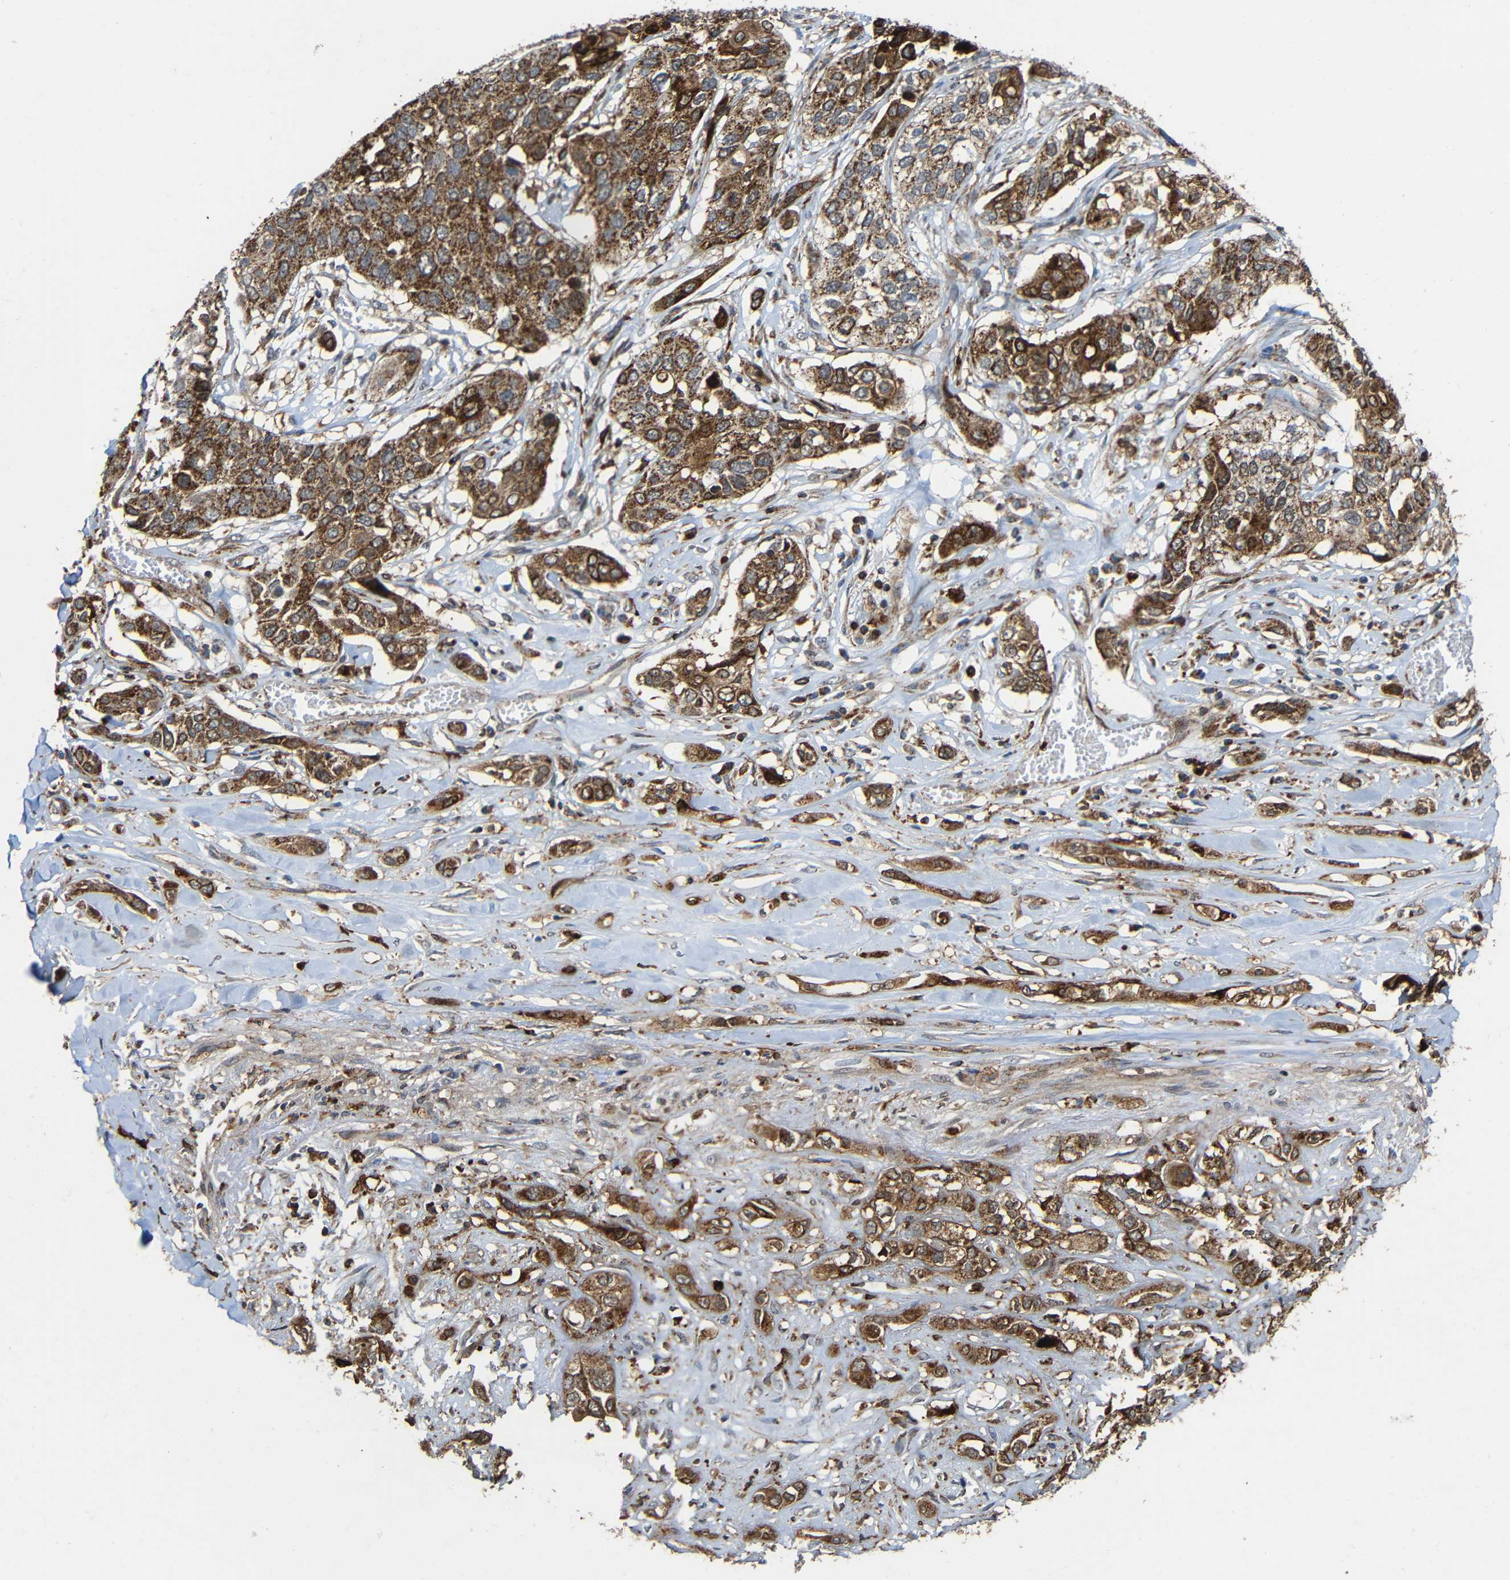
{"staining": {"intensity": "moderate", "quantity": ">75%", "location": "cytoplasmic/membranous"}, "tissue": "lung cancer", "cell_type": "Tumor cells", "image_type": "cancer", "snomed": [{"axis": "morphology", "description": "Squamous cell carcinoma, NOS"}, {"axis": "topography", "description": "Lung"}], "caption": "IHC staining of lung cancer, which shows medium levels of moderate cytoplasmic/membranous expression in about >75% of tumor cells indicating moderate cytoplasmic/membranous protein positivity. The staining was performed using DAB (brown) for protein detection and nuclei were counterstained in hematoxylin (blue).", "gene": "C1GALT1", "patient": {"sex": "male", "age": 71}}